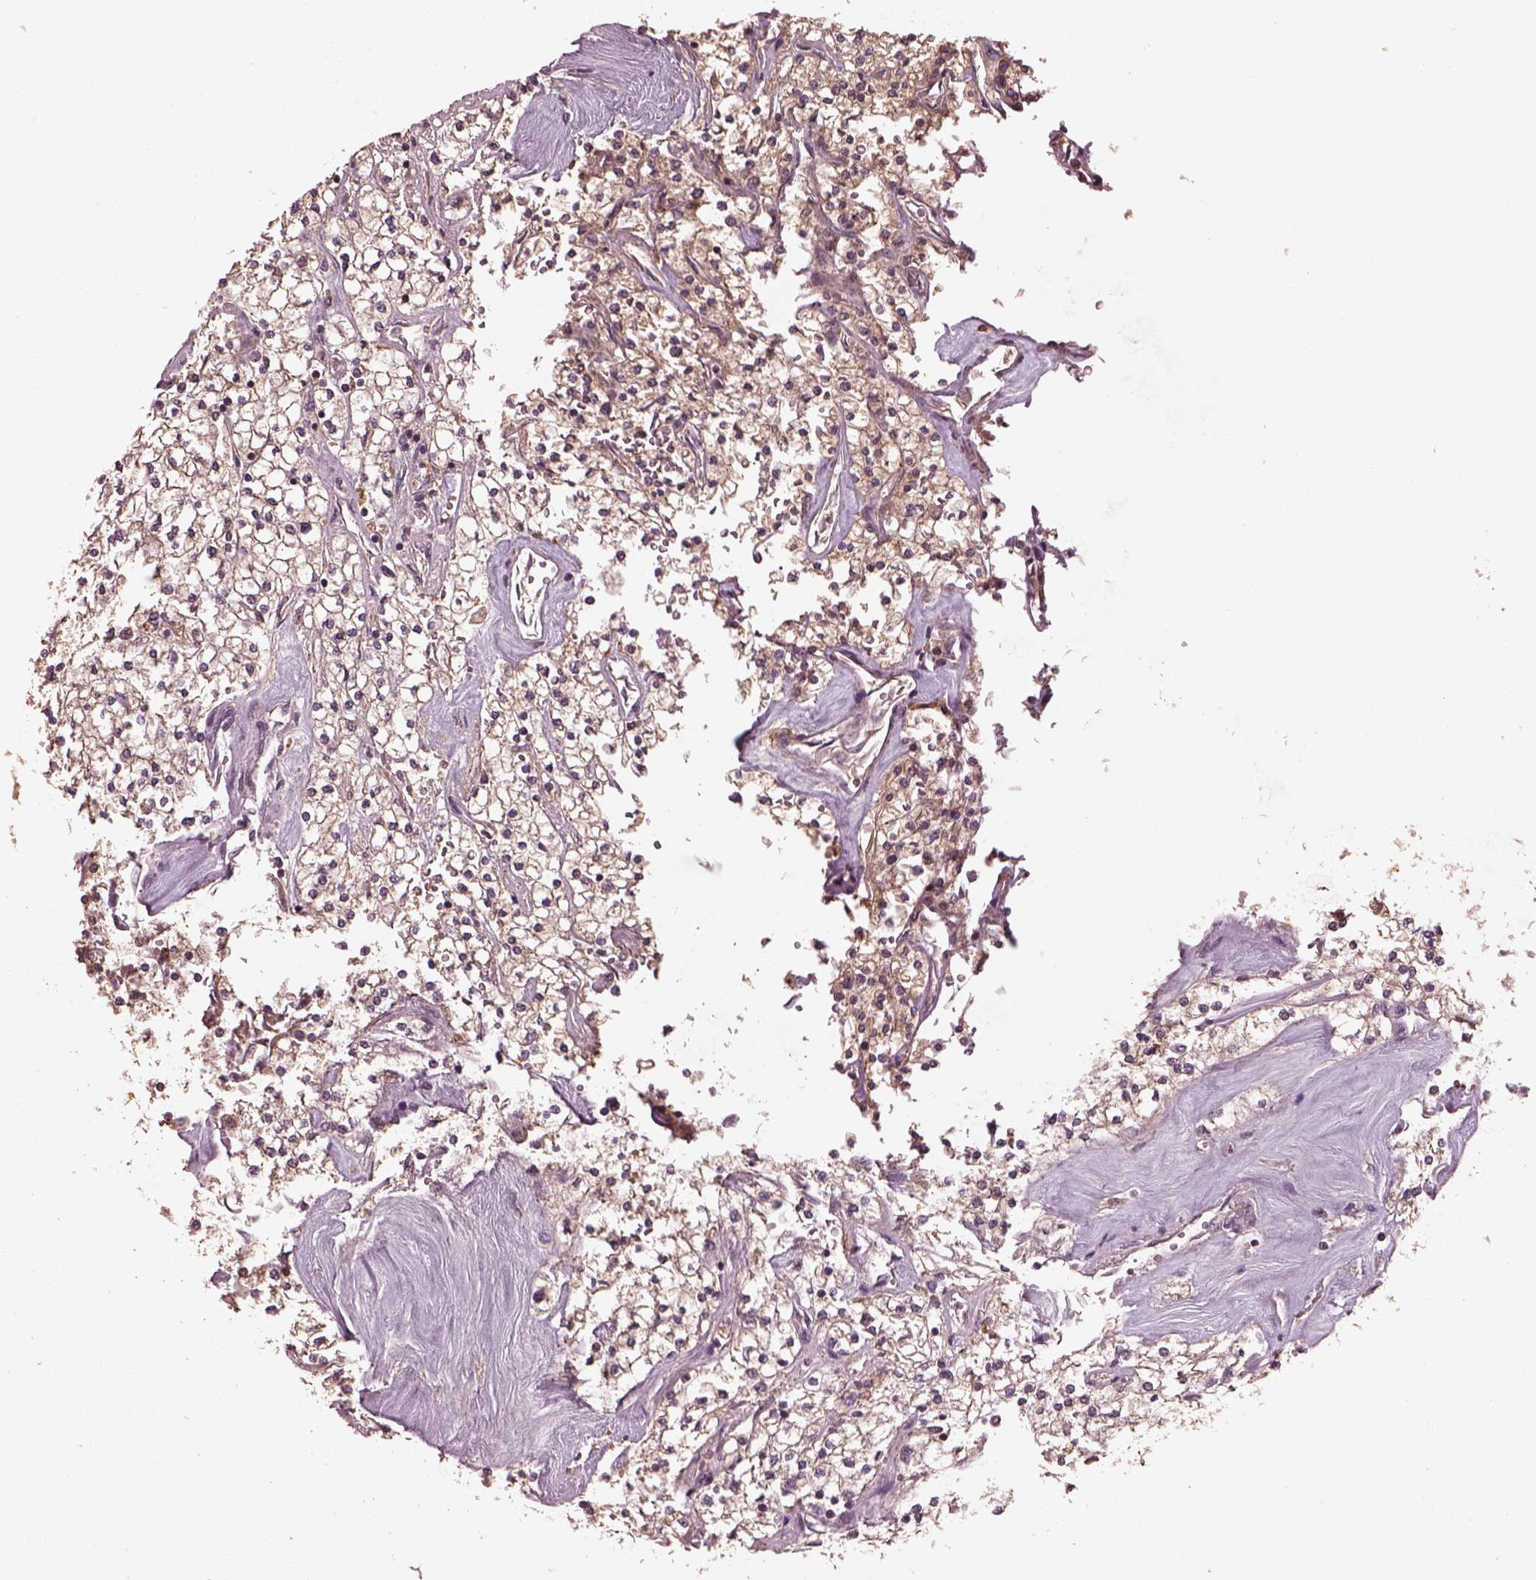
{"staining": {"intensity": "weak", "quantity": "25%-75%", "location": "cytoplasmic/membranous"}, "tissue": "renal cancer", "cell_type": "Tumor cells", "image_type": "cancer", "snomed": [{"axis": "morphology", "description": "Adenocarcinoma, NOS"}, {"axis": "topography", "description": "Kidney"}], "caption": "Protein staining of renal adenocarcinoma tissue exhibits weak cytoplasmic/membranous staining in approximately 25%-75% of tumor cells.", "gene": "SRI", "patient": {"sex": "male", "age": 80}}